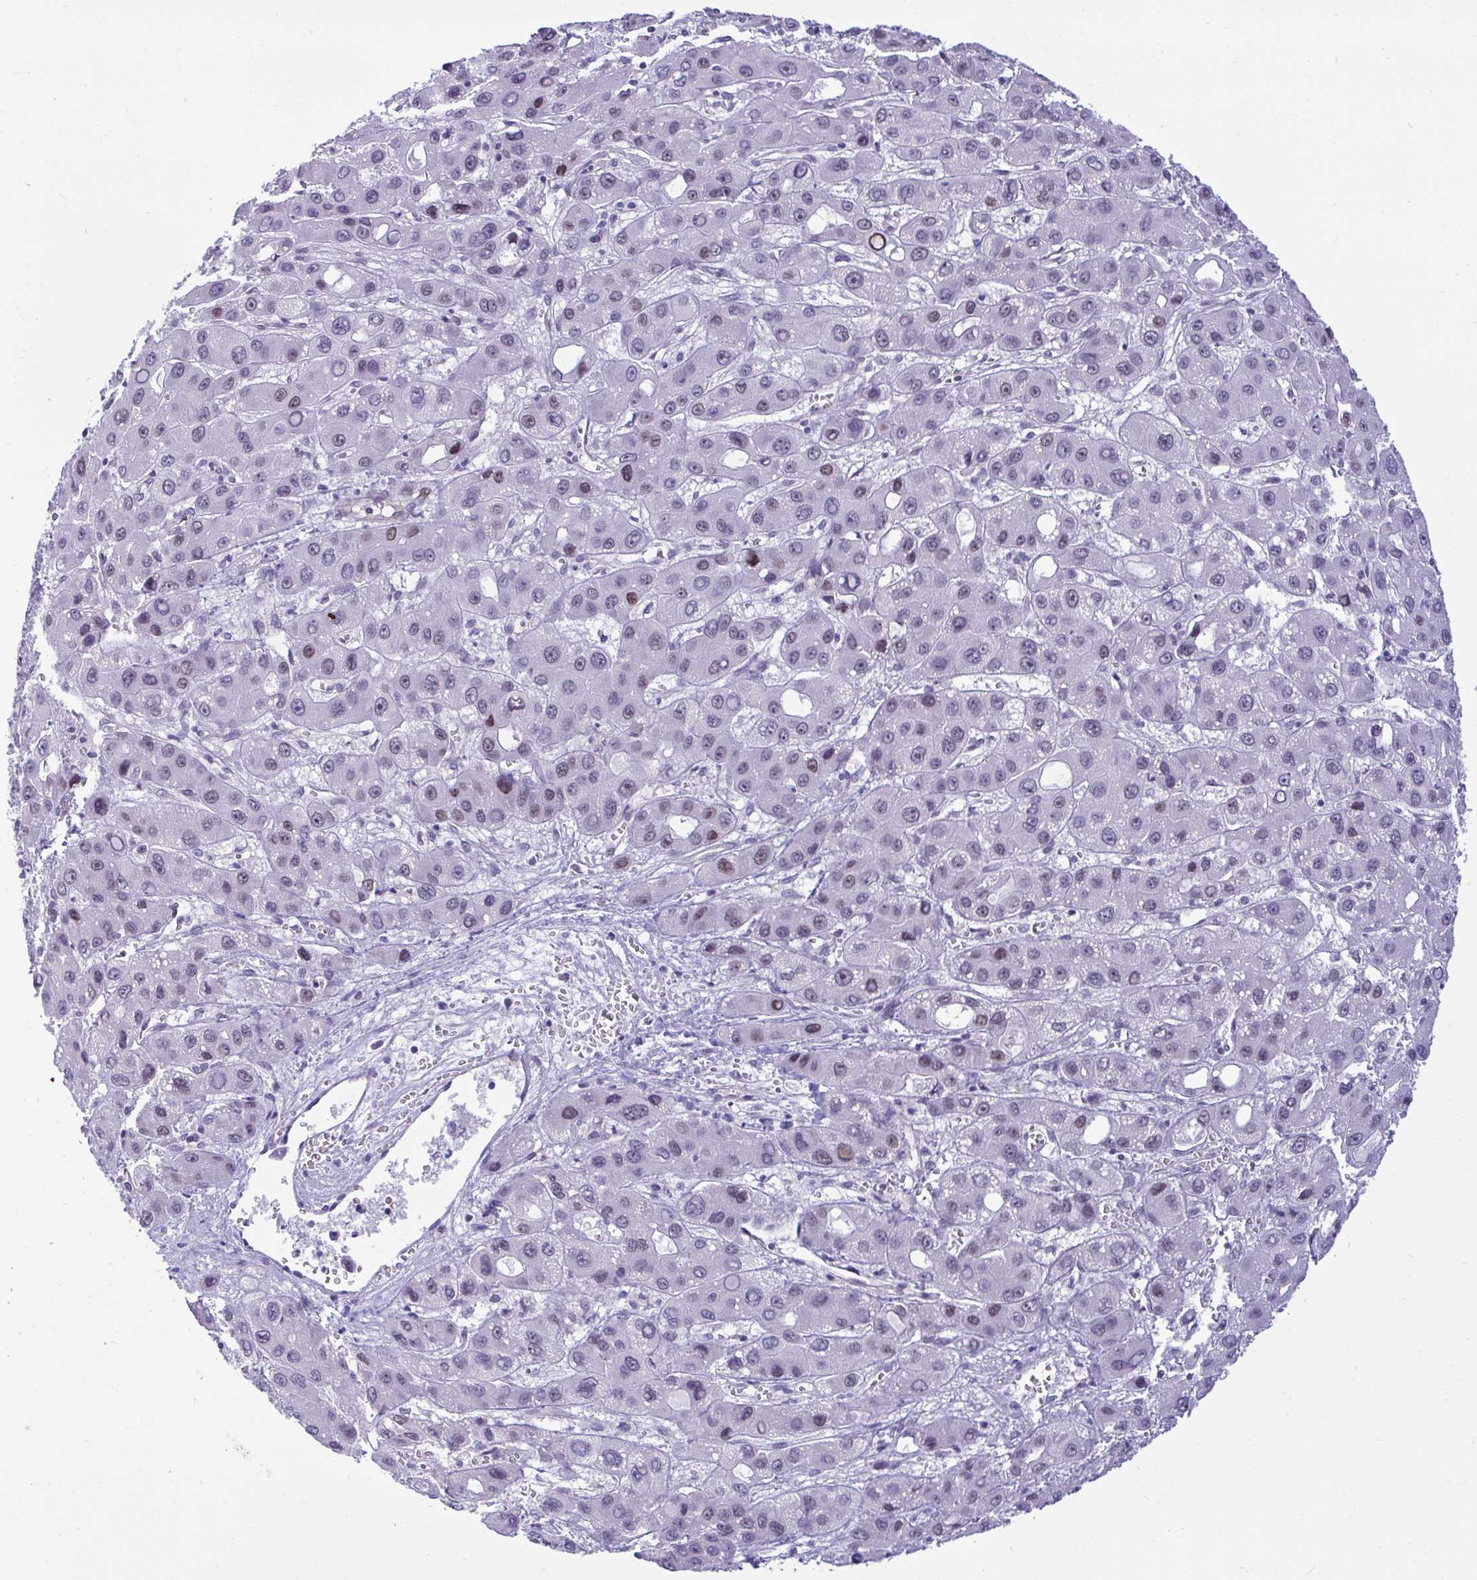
{"staining": {"intensity": "moderate", "quantity": "<25%", "location": "nuclear"}, "tissue": "liver cancer", "cell_type": "Tumor cells", "image_type": "cancer", "snomed": [{"axis": "morphology", "description": "Carcinoma, Hepatocellular, NOS"}, {"axis": "topography", "description": "Liver"}], "caption": "A micrograph of human liver hepatocellular carcinoma stained for a protein shows moderate nuclear brown staining in tumor cells.", "gene": "SLC25A51", "patient": {"sex": "male", "age": 55}}